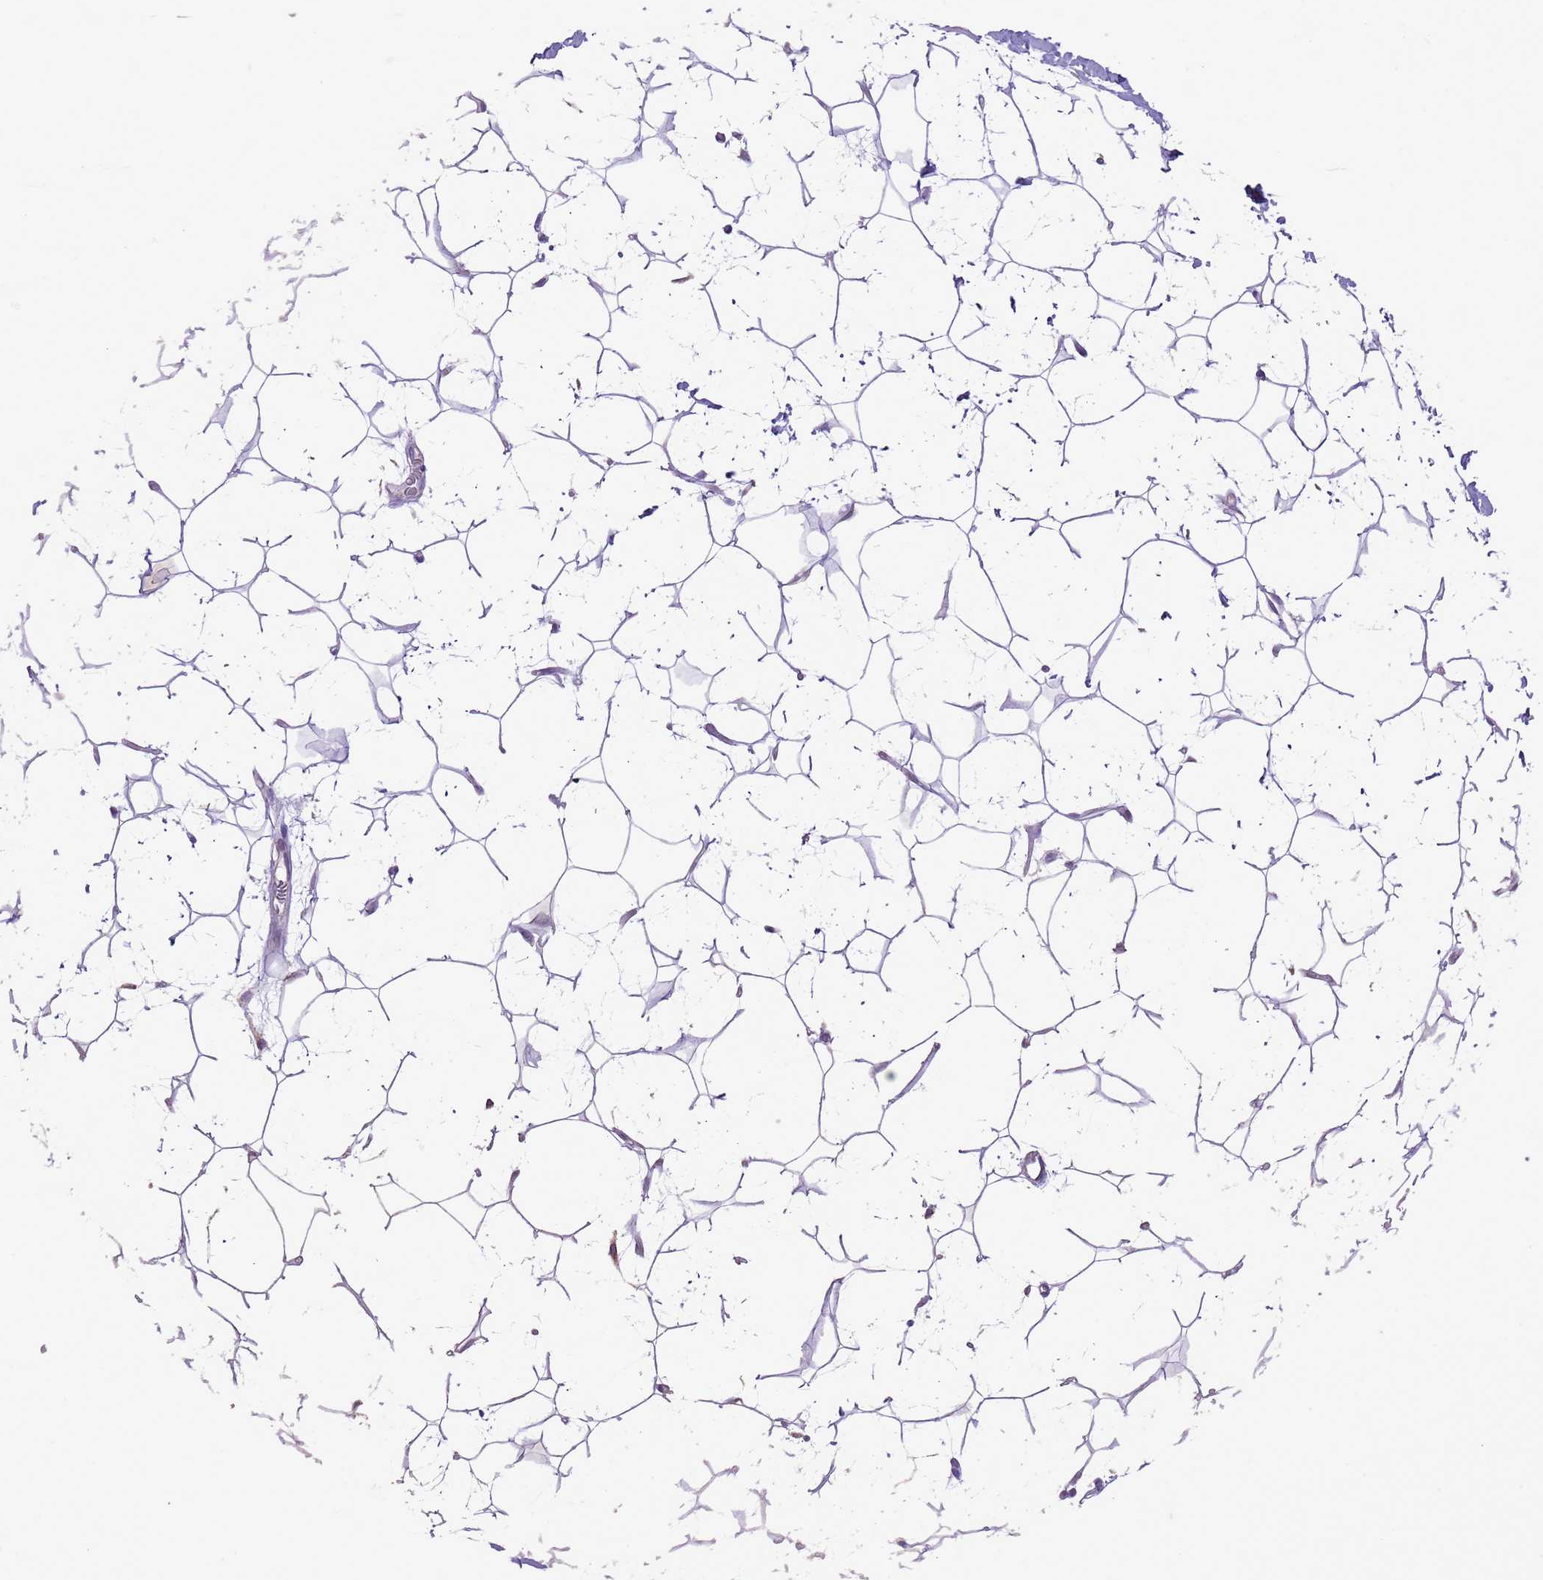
{"staining": {"intensity": "negative", "quantity": "none", "location": "none"}, "tissue": "adipose tissue", "cell_type": "Adipocytes", "image_type": "normal", "snomed": [{"axis": "morphology", "description": "Normal tissue, NOS"}, {"axis": "topography", "description": "Breast"}], "caption": "Adipose tissue stained for a protein using immunohistochemistry (IHC) displays no staining adipocytes.", "gene": "GMNN", "patient": {"sex": "female", "age": 26}}